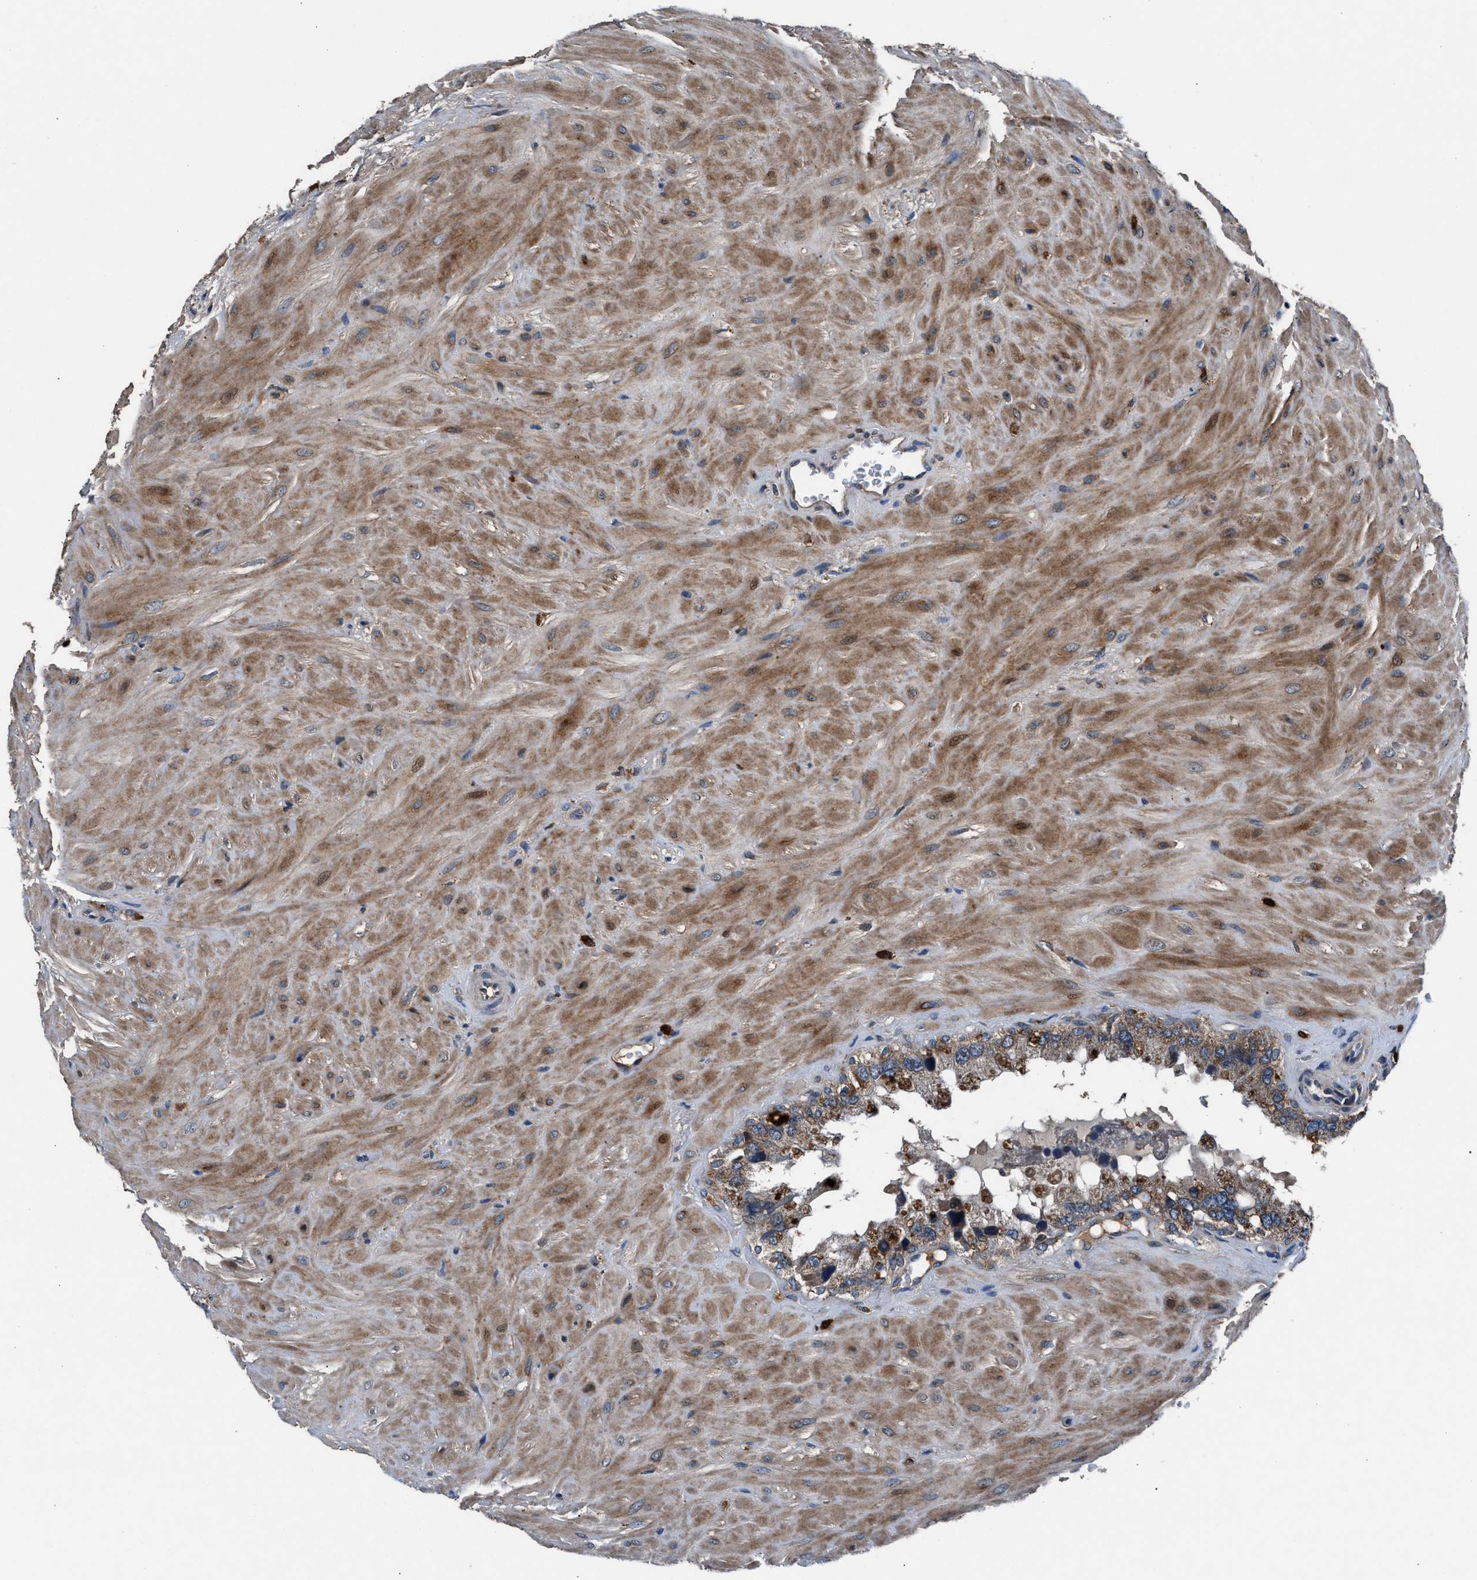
{"staining": {"intensity": "moderate", "quantity": ">75%", "location": "cytoplasmic/membranous"}, "tissue": "seminal vesicle", "cell_type": "Glandular cells", "image_type": "normal", "snomed": [{"axis": "morphology", "description": "Normal tissue, NOS"}, {"axis": "topography", "description": "Prostate"}, {"axis": "topography", "description": "Seminal veicle"}], "caption": "Immunohistochemical staining of benign seminal vesicle displays medium levels of moderate cytoplasmic/membranous staining in approximately >75% of glandular cells.", "gene": "FAM221A", "patient": {"sex": "male", "age": 51}}